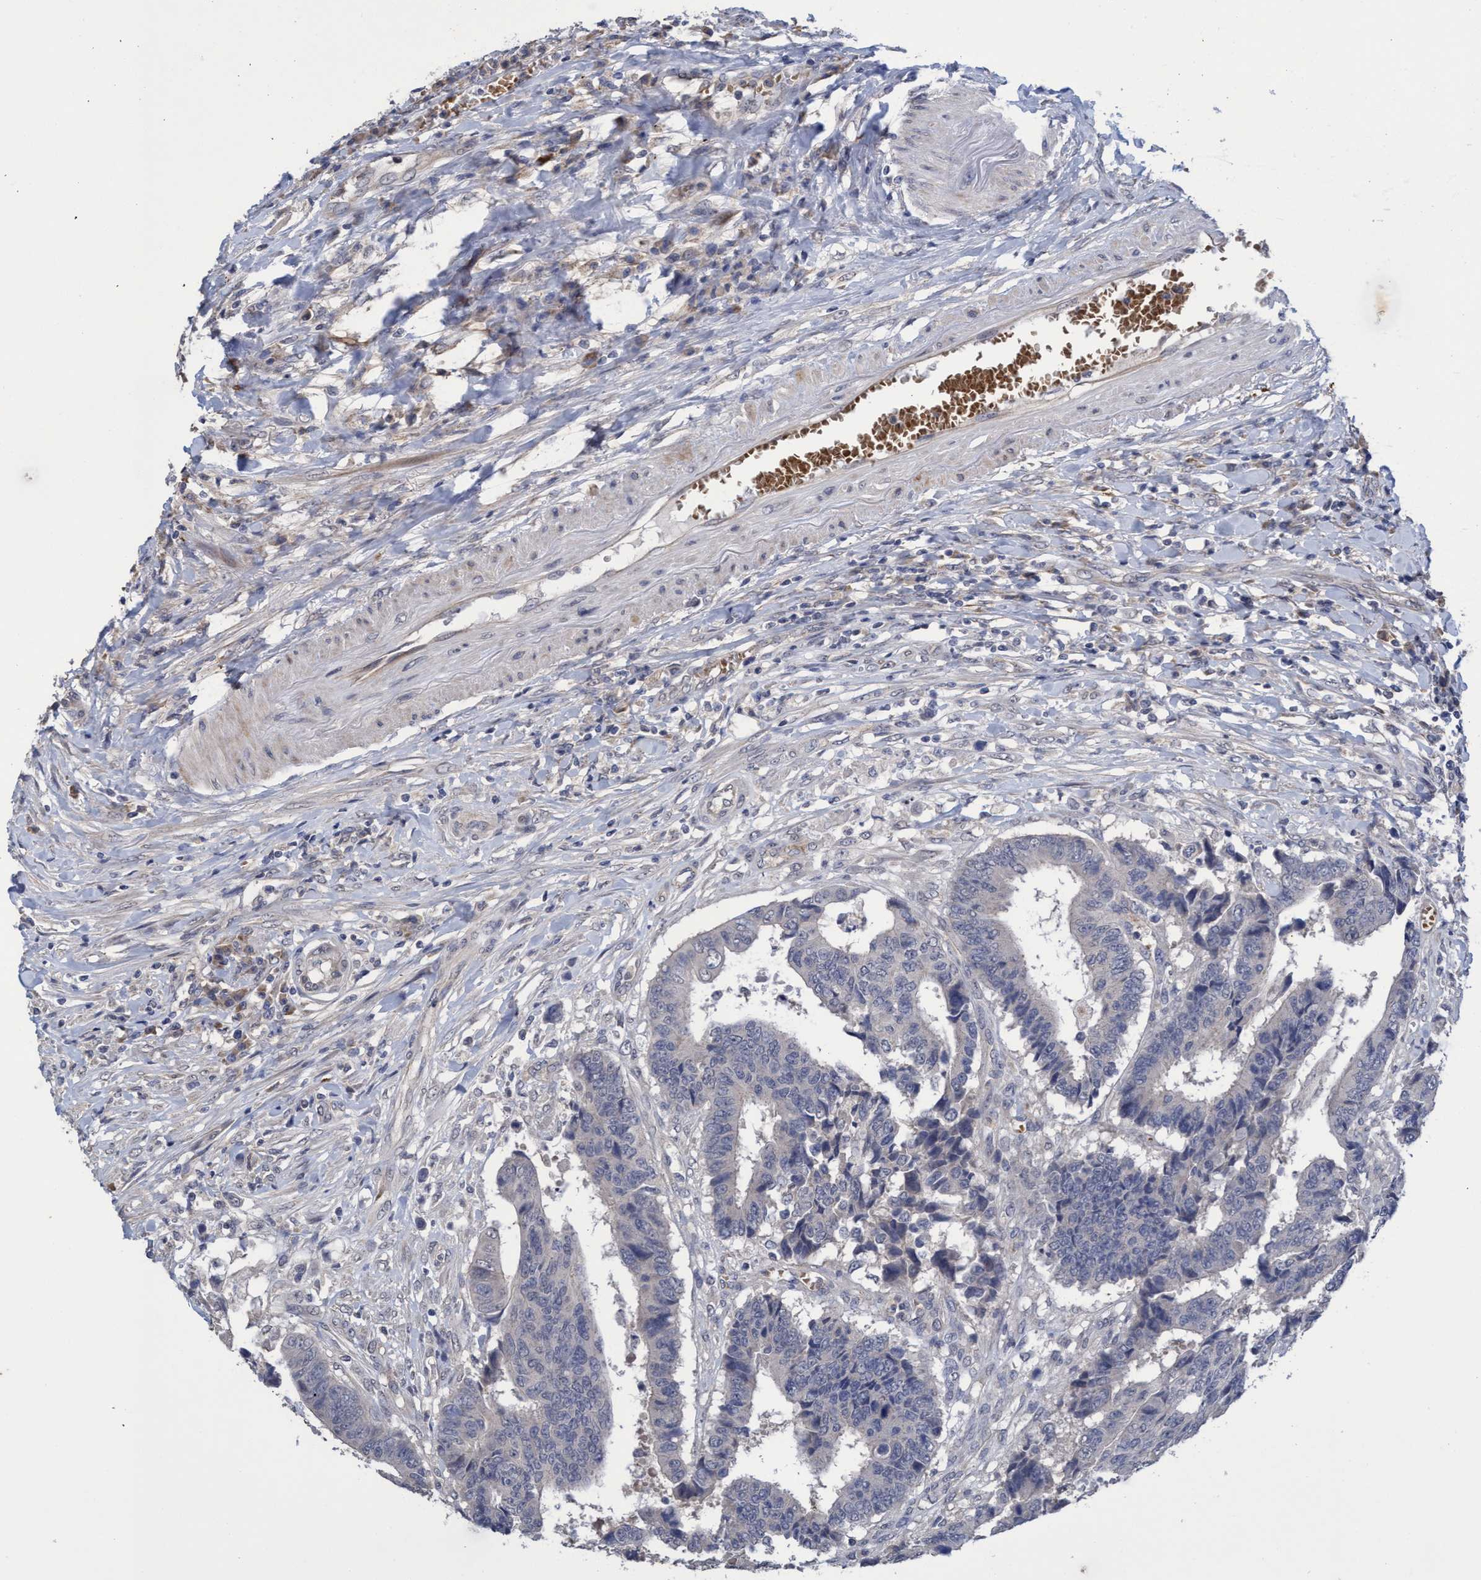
{"staining": {"intensity": "negative", "quantity": "none", "location": "none"}, "tissue": "colorectal cancer", "cell_type": "Tumor cells", "image_type": "cancer", "snomed": [{"axis": "morphology", "description": "Adenocarcinoma, NOS"}, {"axis": "topography", "description": "Rectum"}], "caption": "High magnification brightfield microscopy of colorectal cancer stained with DAB (brown) and counterstained with hematoxylin (blue): tumor cells show no significant staining. (DAB immunohistochemistry (IHC) with hematoxylin counter stain).", "gene": "SEMA4D", "patient": {"sex": "male", "age": 84}}